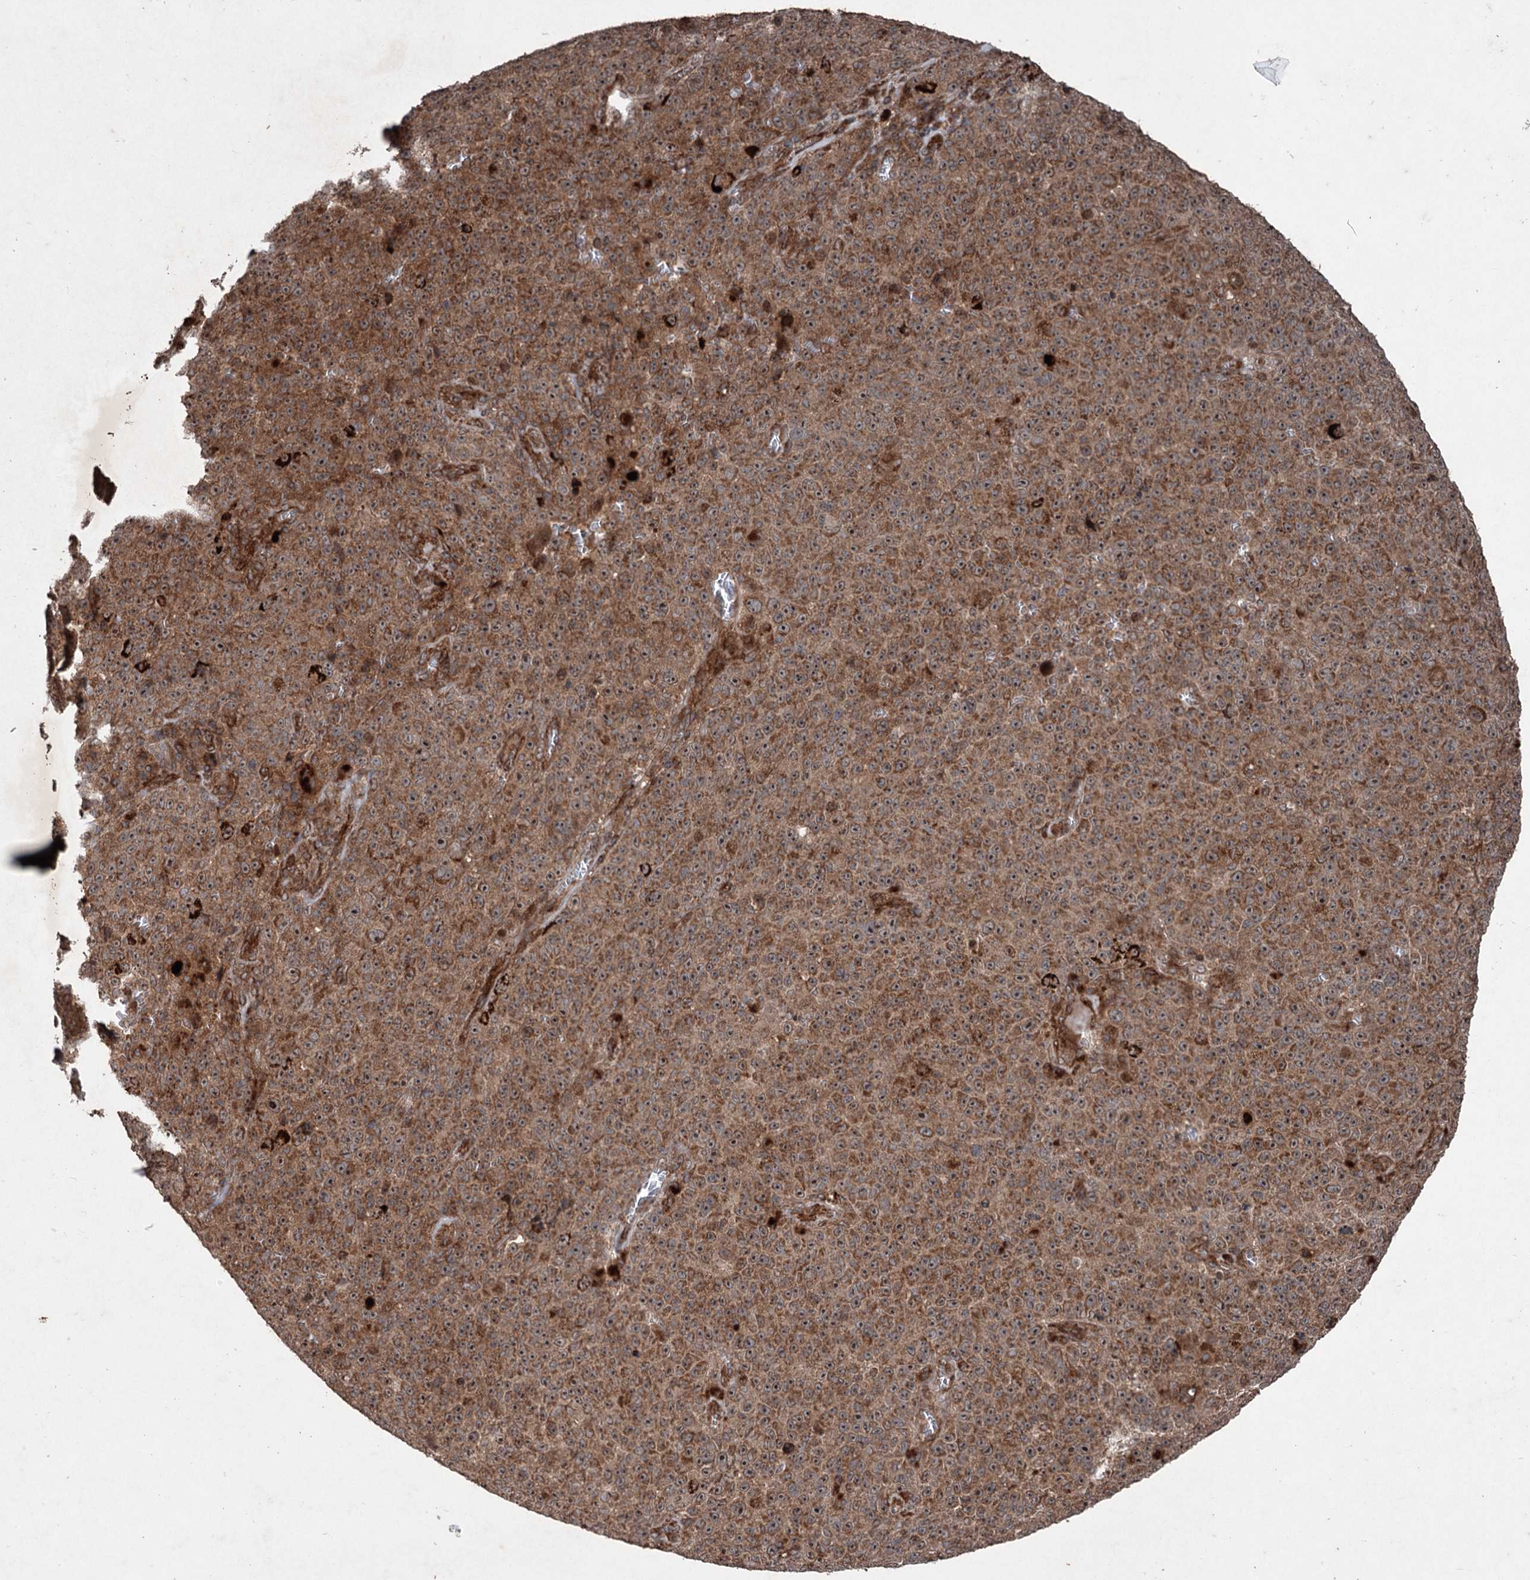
{"staining": {"intensity": "moderate", "quantity": ">75%", "location": "cytoplasmic/membranous,nuclear"}, "tissue": "melanoma", "cell_type": "Tumor cells", "image_type": "cancer", "snomed": [{"axis": "morphology", "description": "Malignant melanoma, NOS"}, {"axis": "topography", "description": "Skin"}], "caption": "Human malignant melanoma stained for a protein (brown) reveals moderate cytoplasmic/membranous and nuclear positive expression in about >75% of tumor cells.", "gene": "ALAS1", "patient": {"sex": "female", "age": 82}}